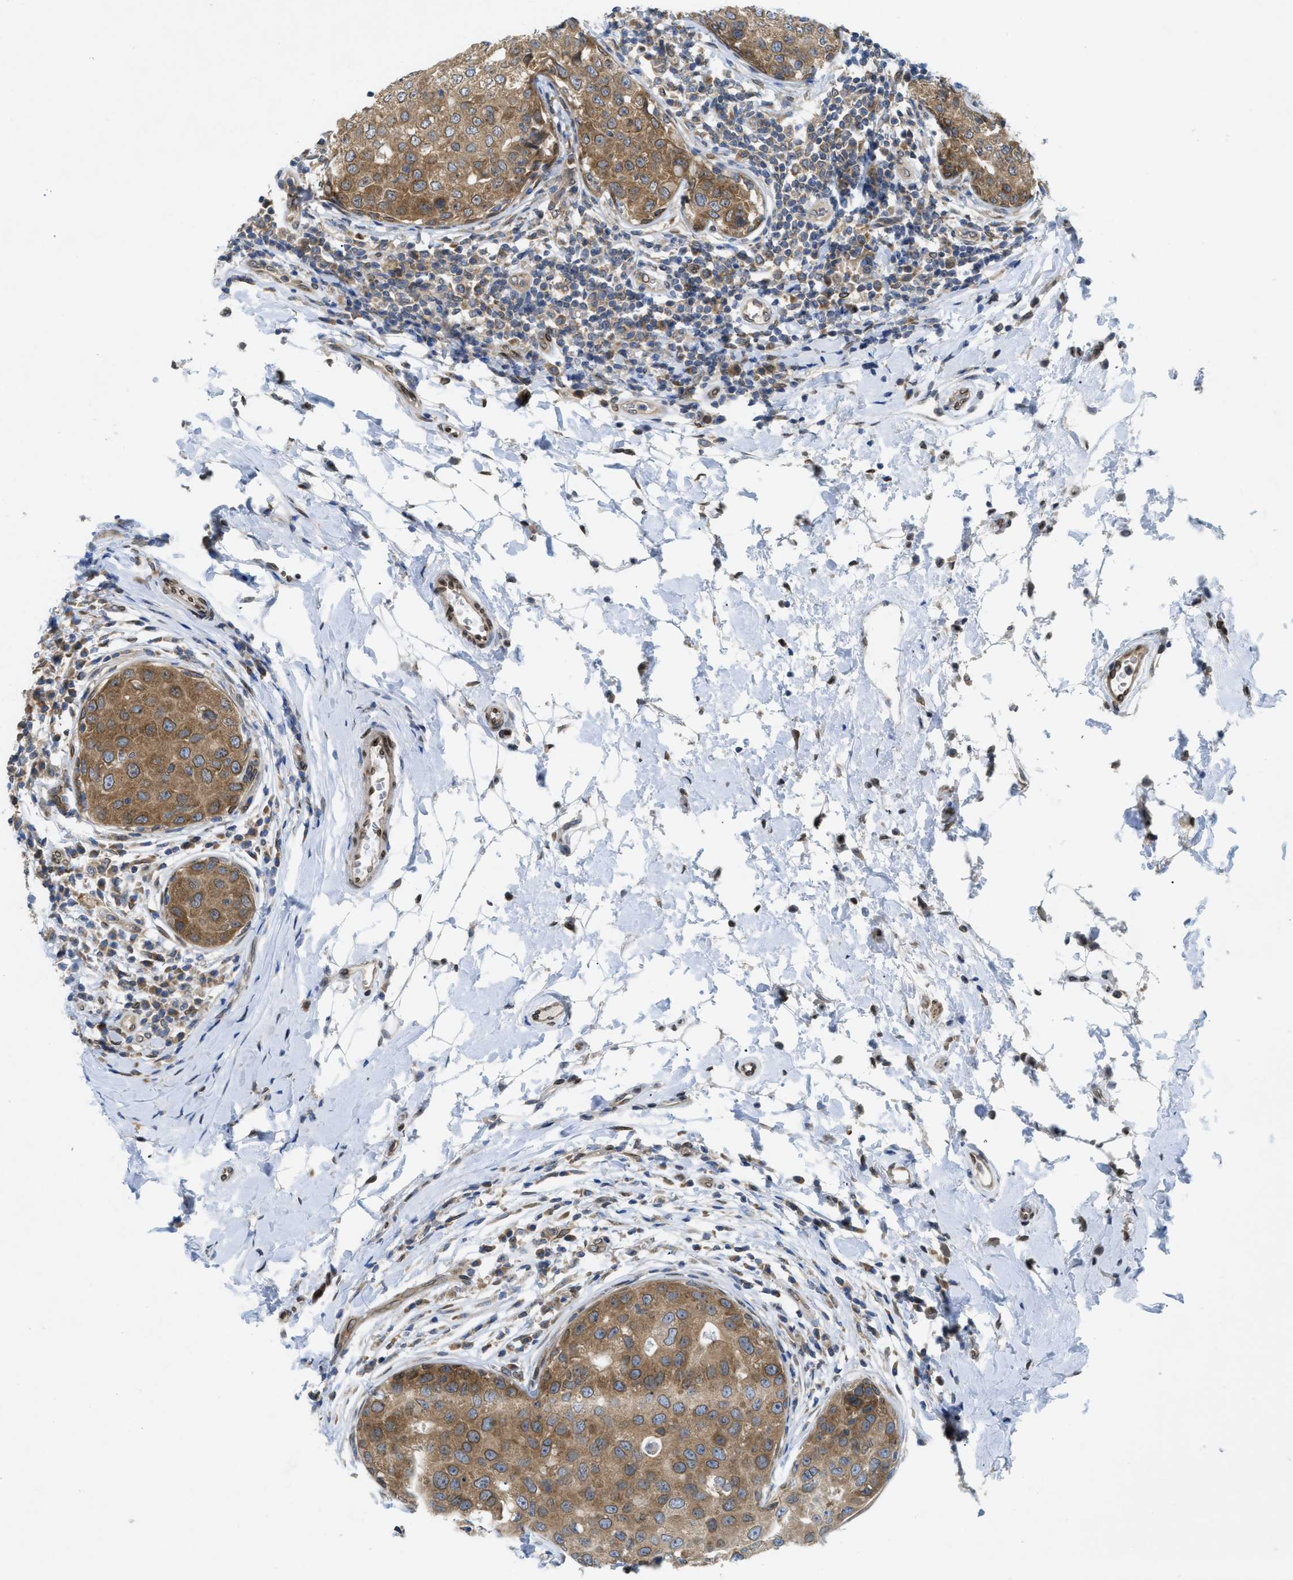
{"staining": {"intensity": "moderate", "quantity": ">75%", "location": "cytoplasmic/membranous"}, "tissue": "breast cancer", "cell_type": "Tumor cells", "image_type": "cancer", "snomed": [{"axis": "morphology", "description": "Duct carcinoma"}, {"axis": "topography", "description": "Breast"}], "caption": "Protein positivity by IHC shows moderate cytoplasmic/membranous staining in approximately >75% of tumor cells in breast cancer. (DAB IHC with brightfield microscopy, high magnification).", "gene": "EIF2AK3", "patient": {"sex": "female", "age": 27}}